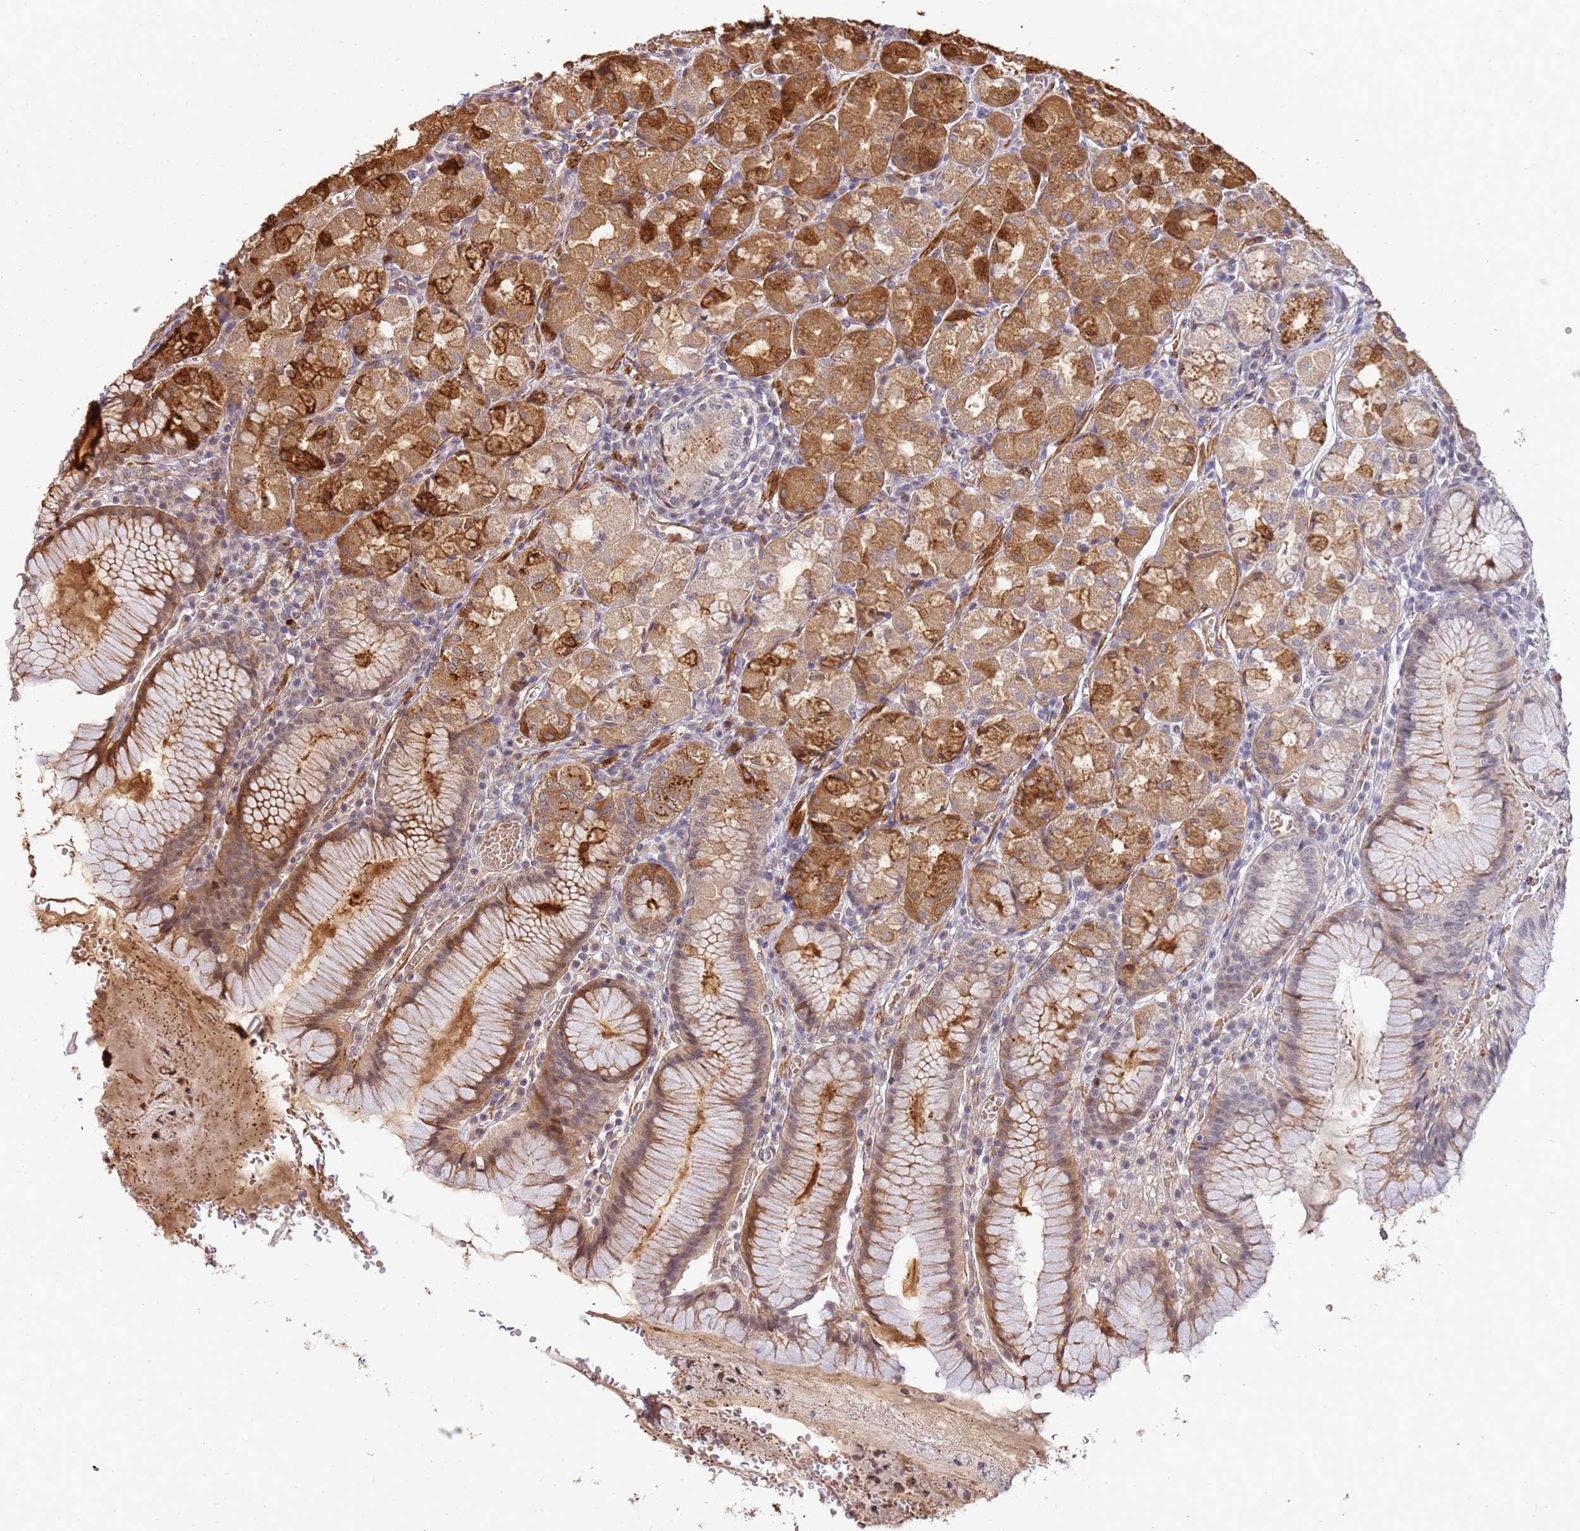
{"staining": {"intensity": "strong", "quantity": ">75%", "location": "cytoplasmic/membranous"}, "tissue": "stomach", "cell_type": "Glandular cells", "image_type": "normal", "snomed": [{"axis": "morphology", "description": "Normal tissue, NOS"}, {"axis": "topography", "description": "Stomach"}], "caption": "Immunohistochemistry micrograph of benign stomach: stomach stained using immunohistochemistry (IHC) exhibits high levels of strong protein expression localized specifically in the cytoplasmic/membranous of glandular cells, appearing as a cytoplasmic/membranous brown color.", "gene": "ST18", "patient": {"sex": "male", "age": 55}}